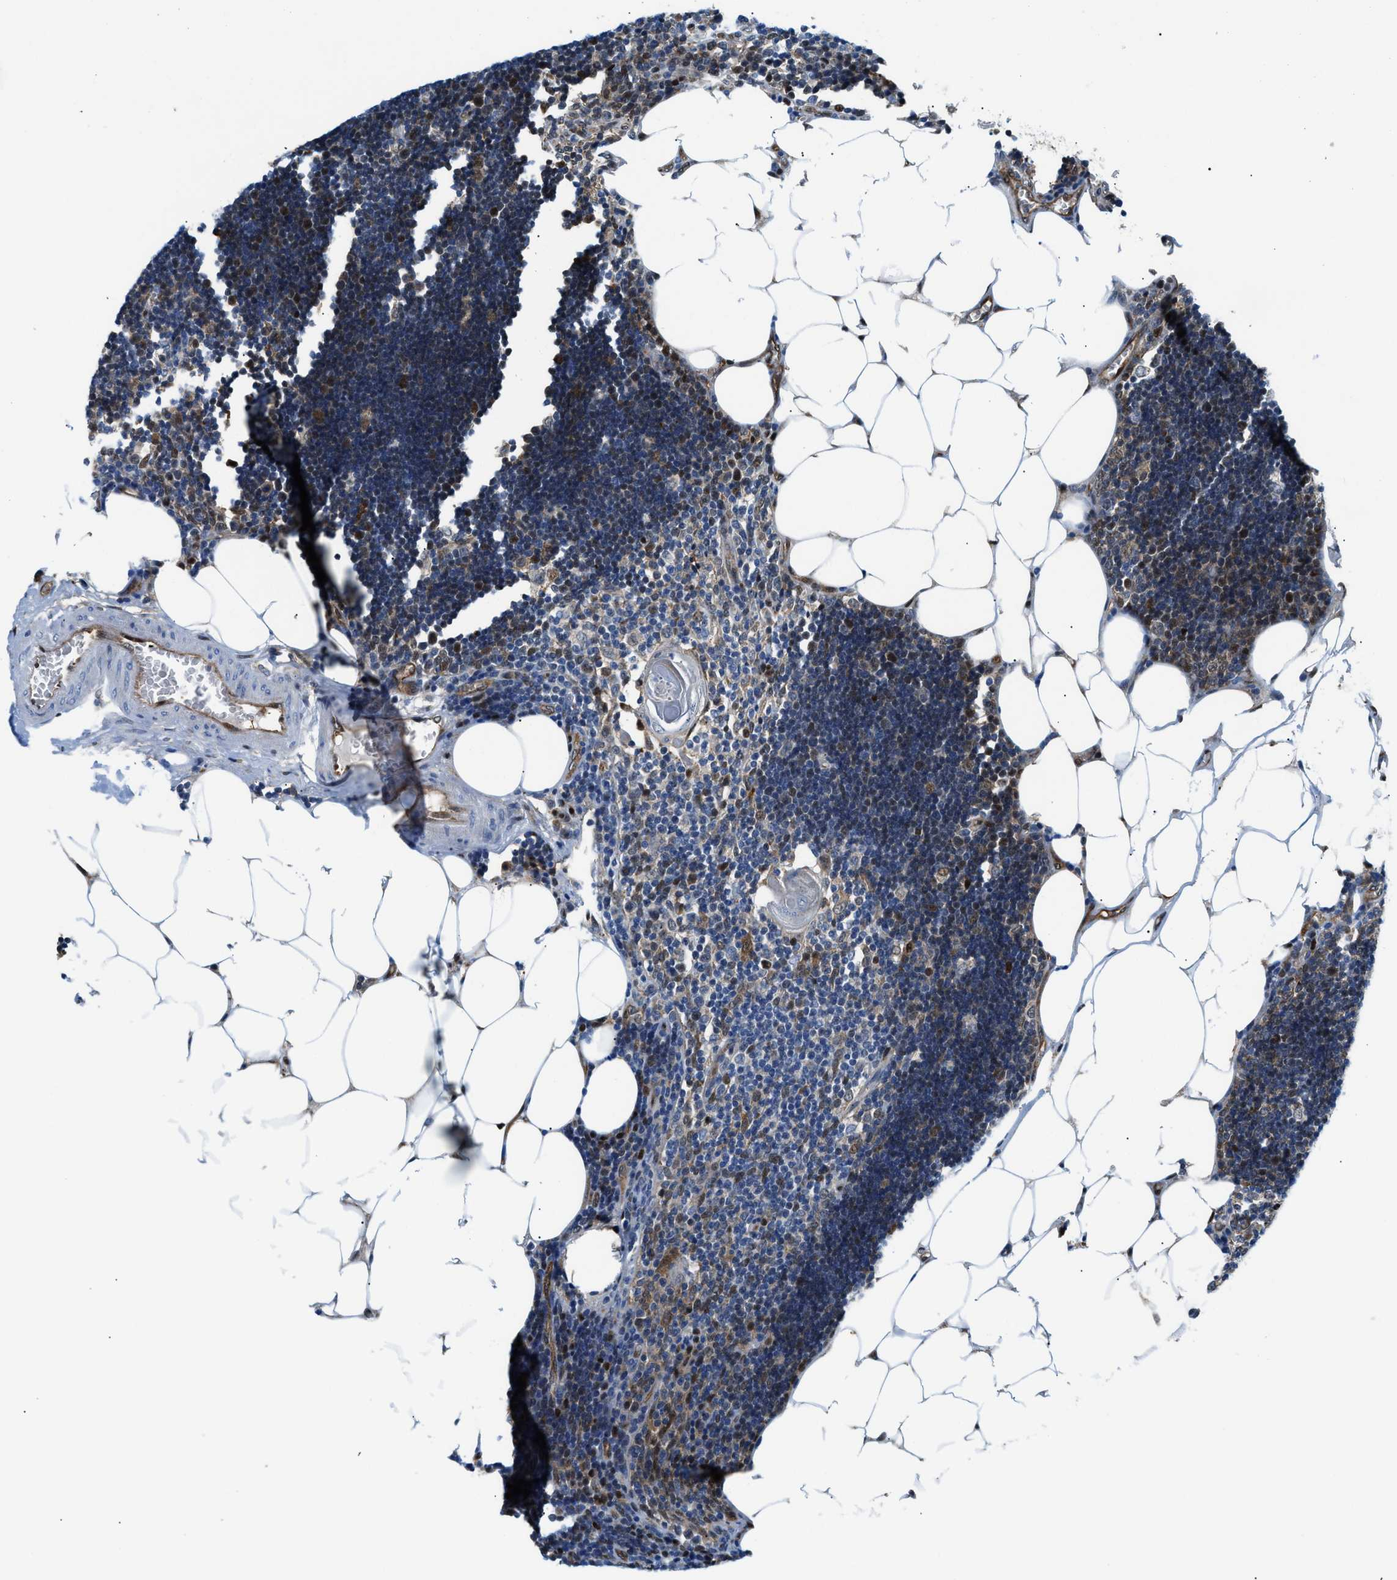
{"staining": {"intensity": "moderate", "quantity": "<25%", "location": "cytoplasmic/membranous"}, "tissue": "lymph node", "cell_type": "Germinal center cells", "image_type": "normal", "snomed": [{"axis": "morphology", "description": "Normal tissue, NOS"}, {"axis": "topography", "description": "Lymph node"}], "caption": "Immunohistochemistry image of normal lymph node stained for a protein (brown), which demonstrates low levels of moderate cytoplasmic/membranous expression in about <25% of germinal center cells.", "gene": "YWHAE", "patient": {"sex": "male", "age": 33}}